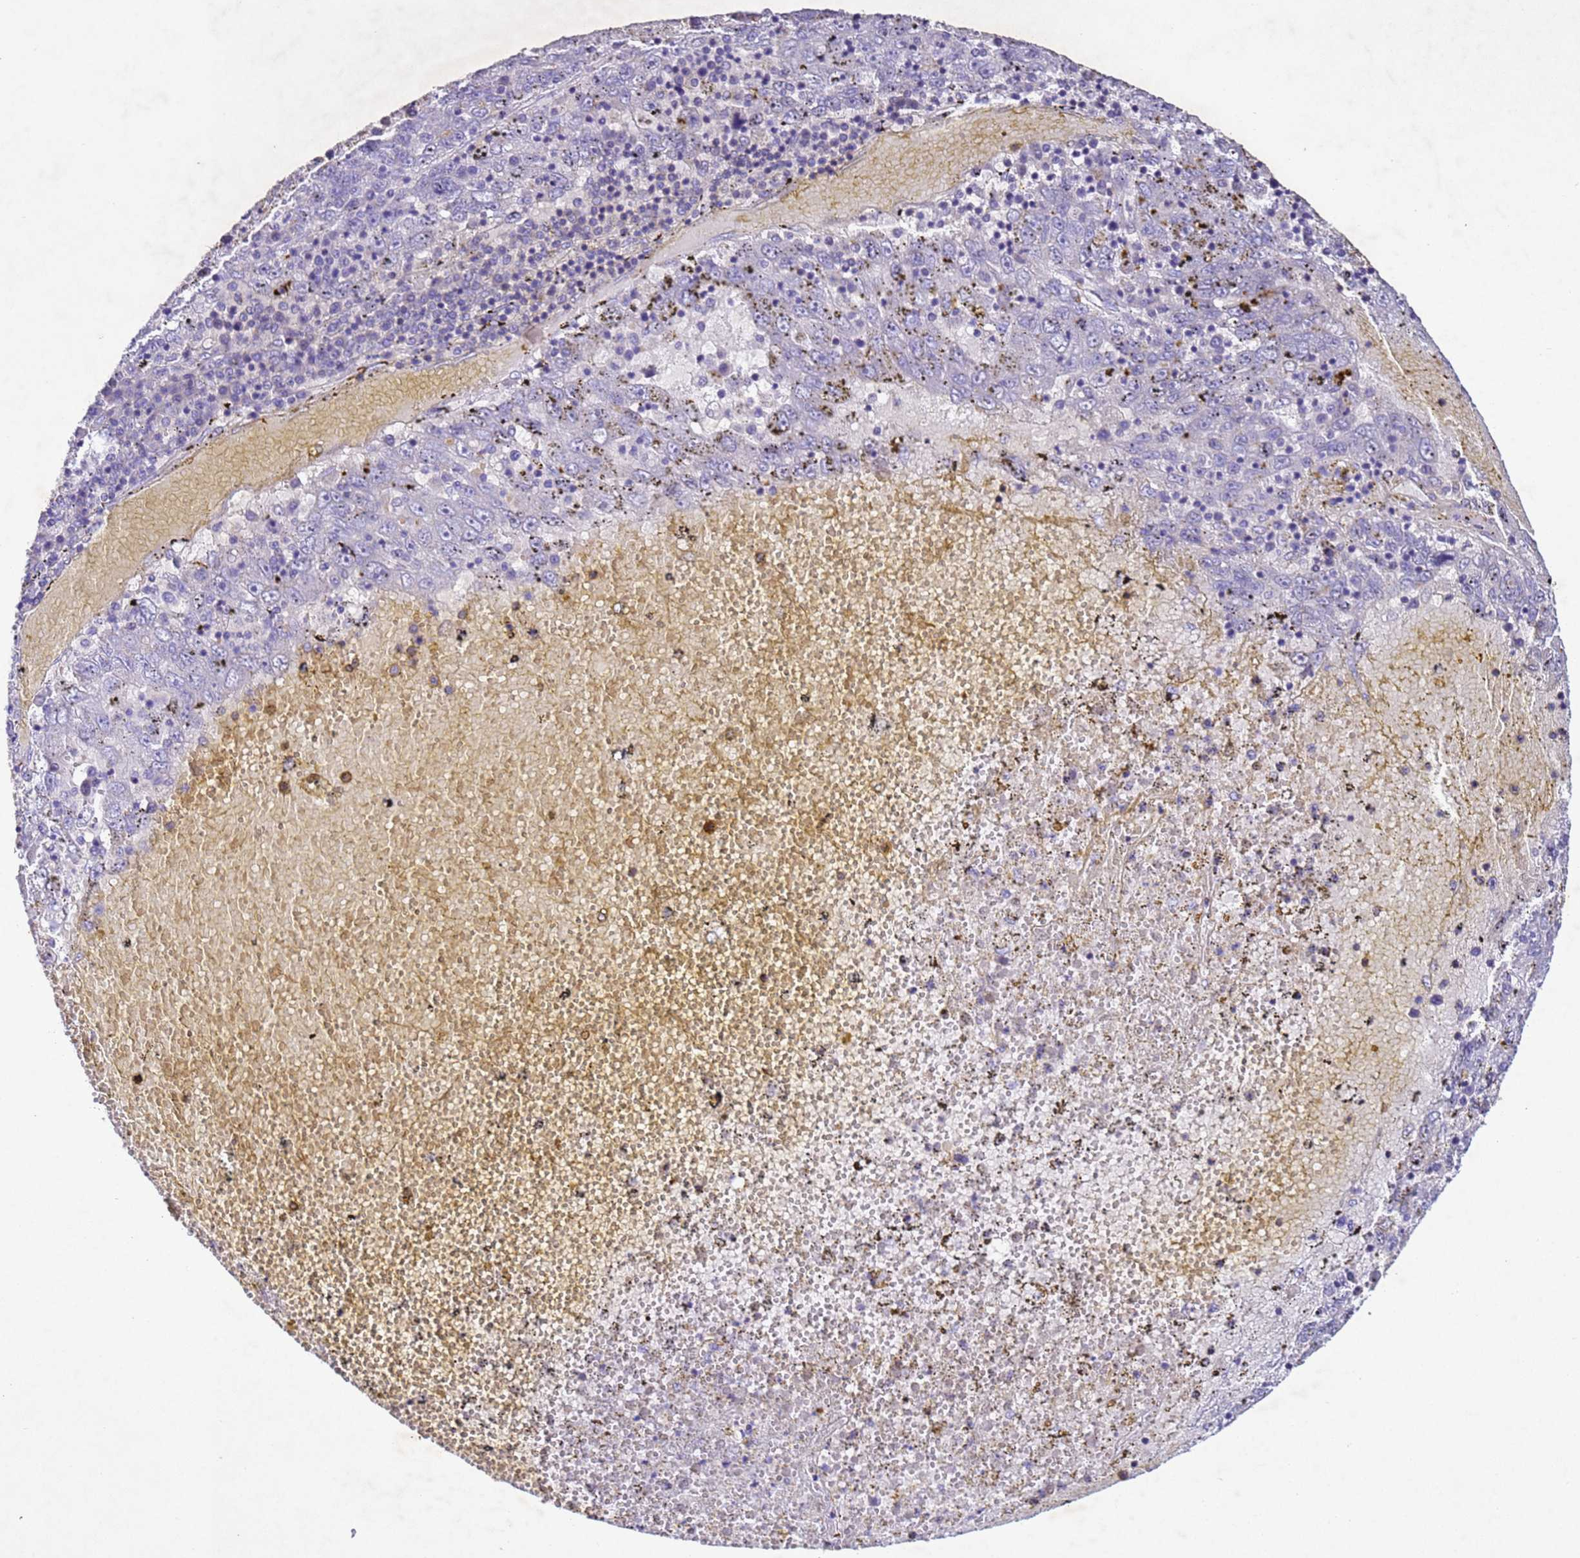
{"staining": {"intensity": "negative", "quantity": "none", "location": "none"}, "tissue": "liver cancer", "cell_type": "Tumor cells", "image_type": "cancer", "snomed": [{"axis": "morphology", "description": "Carcinoma, Hepatocellular, NOS"}, {"axis": "topography", "description": "Liver"}], "caption": "The histopathology image displays no staining of tumor cells in liver hepatocellular carcinoma.", "gene": "NLRP11", "patient": {"sex": "male", "age": 49}}